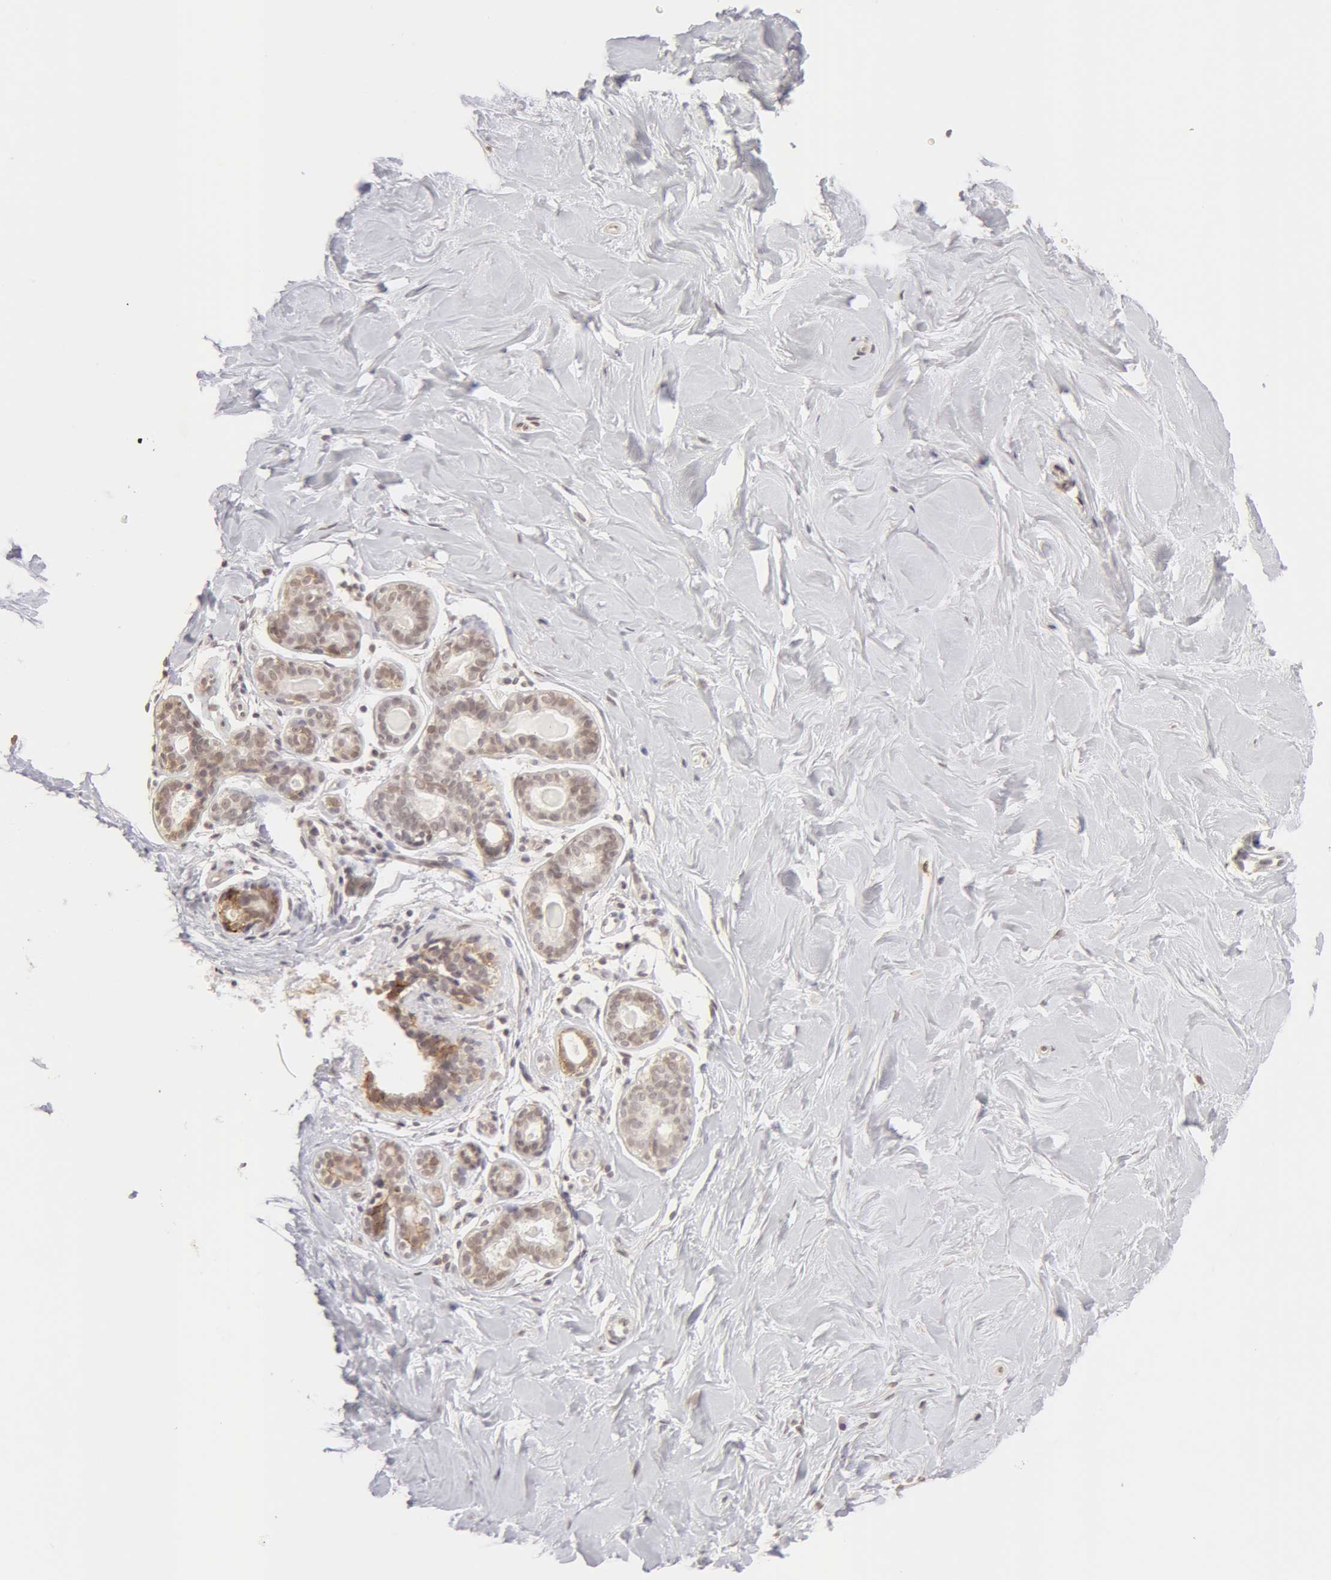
{"staining": {"intensity": "negative", "quantity": "none", "location": "none"}, "tissue": "breast", "cell_type": "Adipocytes", "image_type": "normal", "snomed": [{"axis": "morphology", "description": "Normal tissue, NOS"}, {"axis": "topography", "description": "Breast"}], "caption": "A histopathology image of breast stained for a protein exhibits no brown staining in adipocytes. (DAB immunohistochemistry with hematoxylin counter stain).", "gene": "ADAM10", "patient": {"sex": "female", "age": 44}}